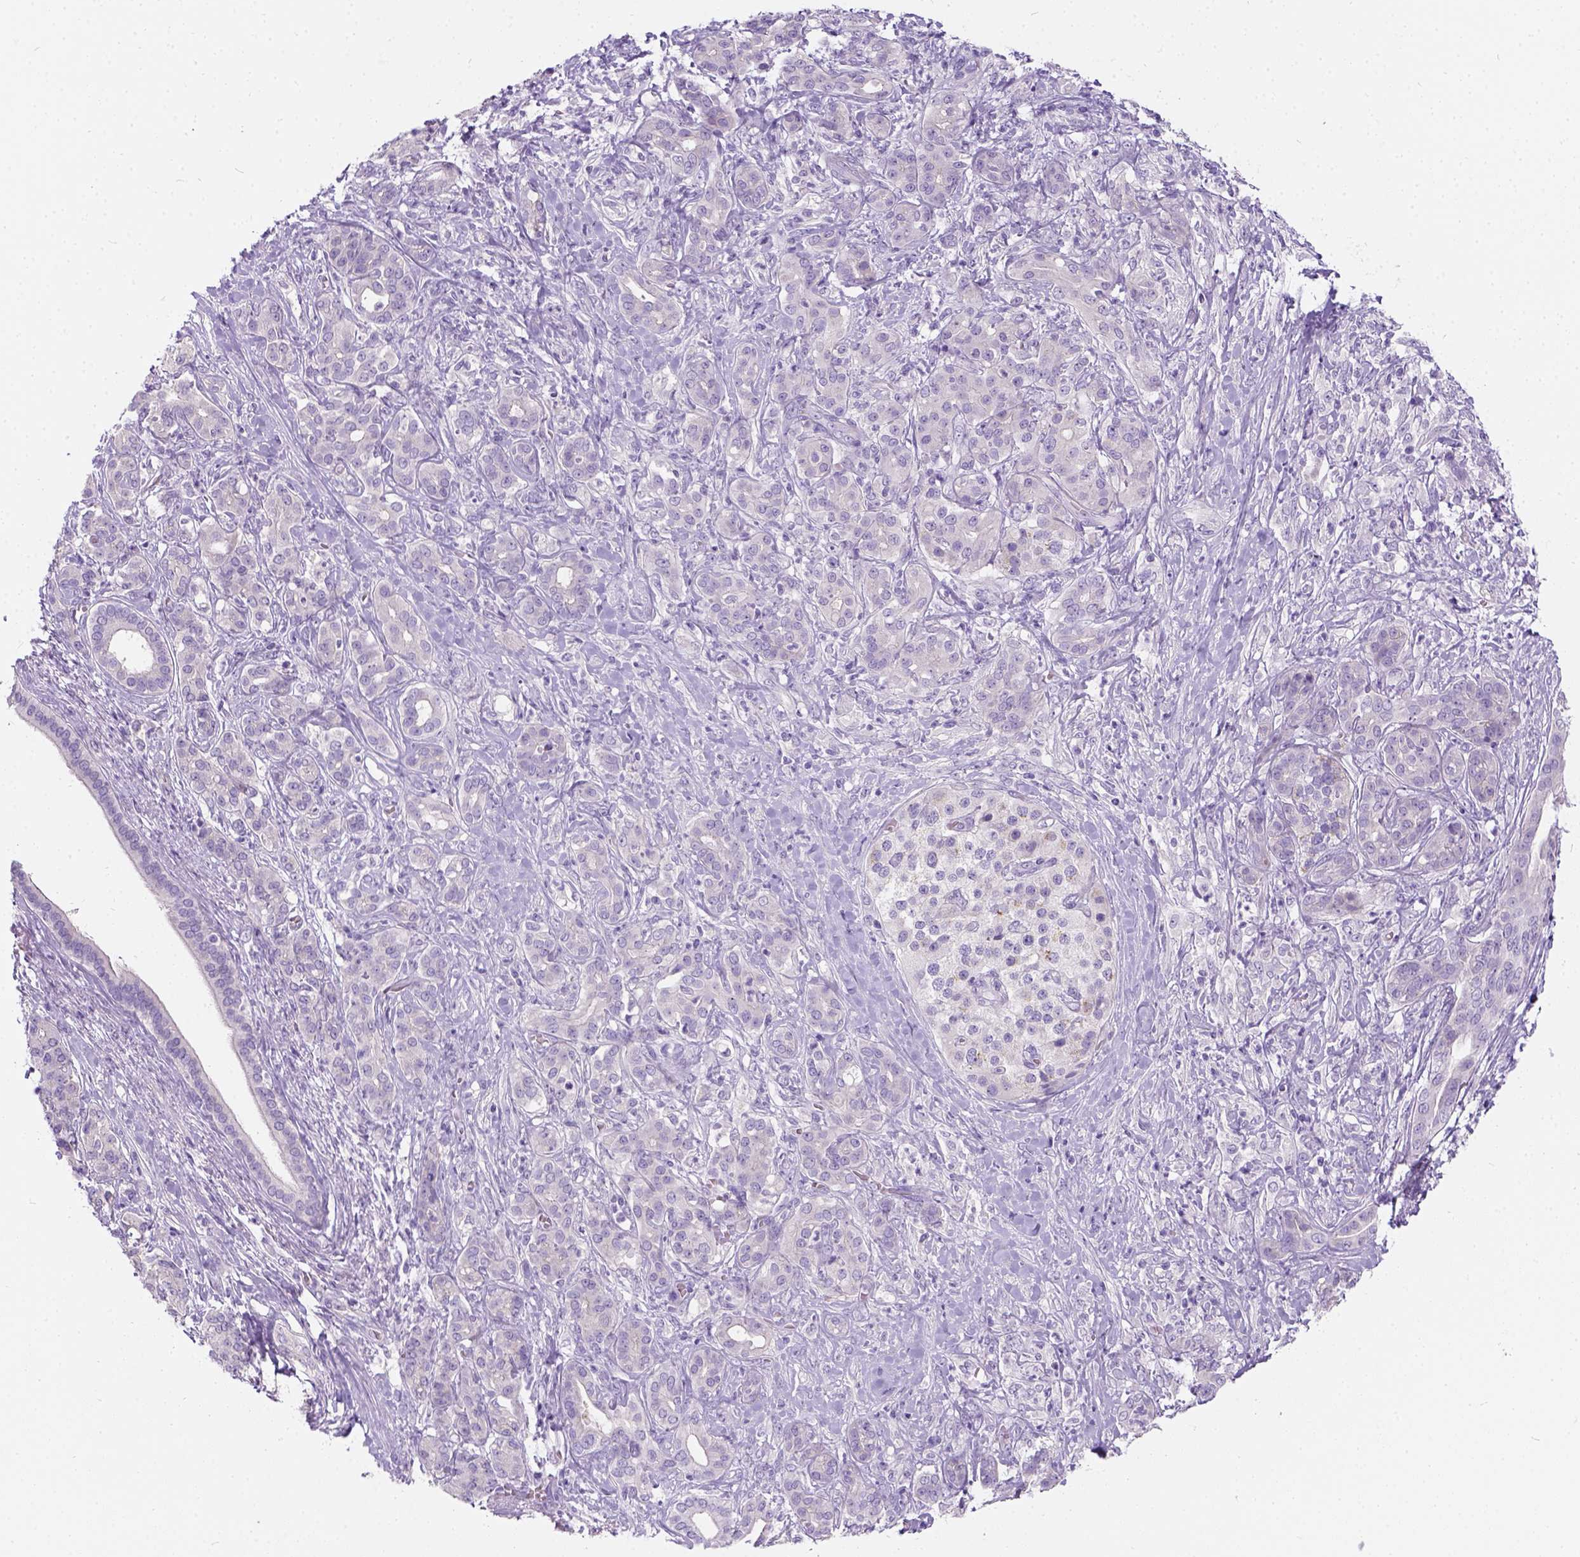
{"staining": {"intensity": "negative", "quantity": "none", "location": "none"}, "tissue": "pancreatic cancer", "cell_type": "Tumor cells", "image_type": "cancer", "snomed": [{"axis": "morphology", "description": "Normal tissue, NOS"}, {"axis": "morphology", "description": "Inflammation, NOS"}, {"axis": "morphology", "description": "Adenocarcinoma, NOS"}, {"axis": "topography", "description": "Pancreas"}], "caption": "Tumor cells are negative for protein expression in human pancreatic cancer.", "gene": "C20orf144", "patient": {"sex": "male", "age": 57}}